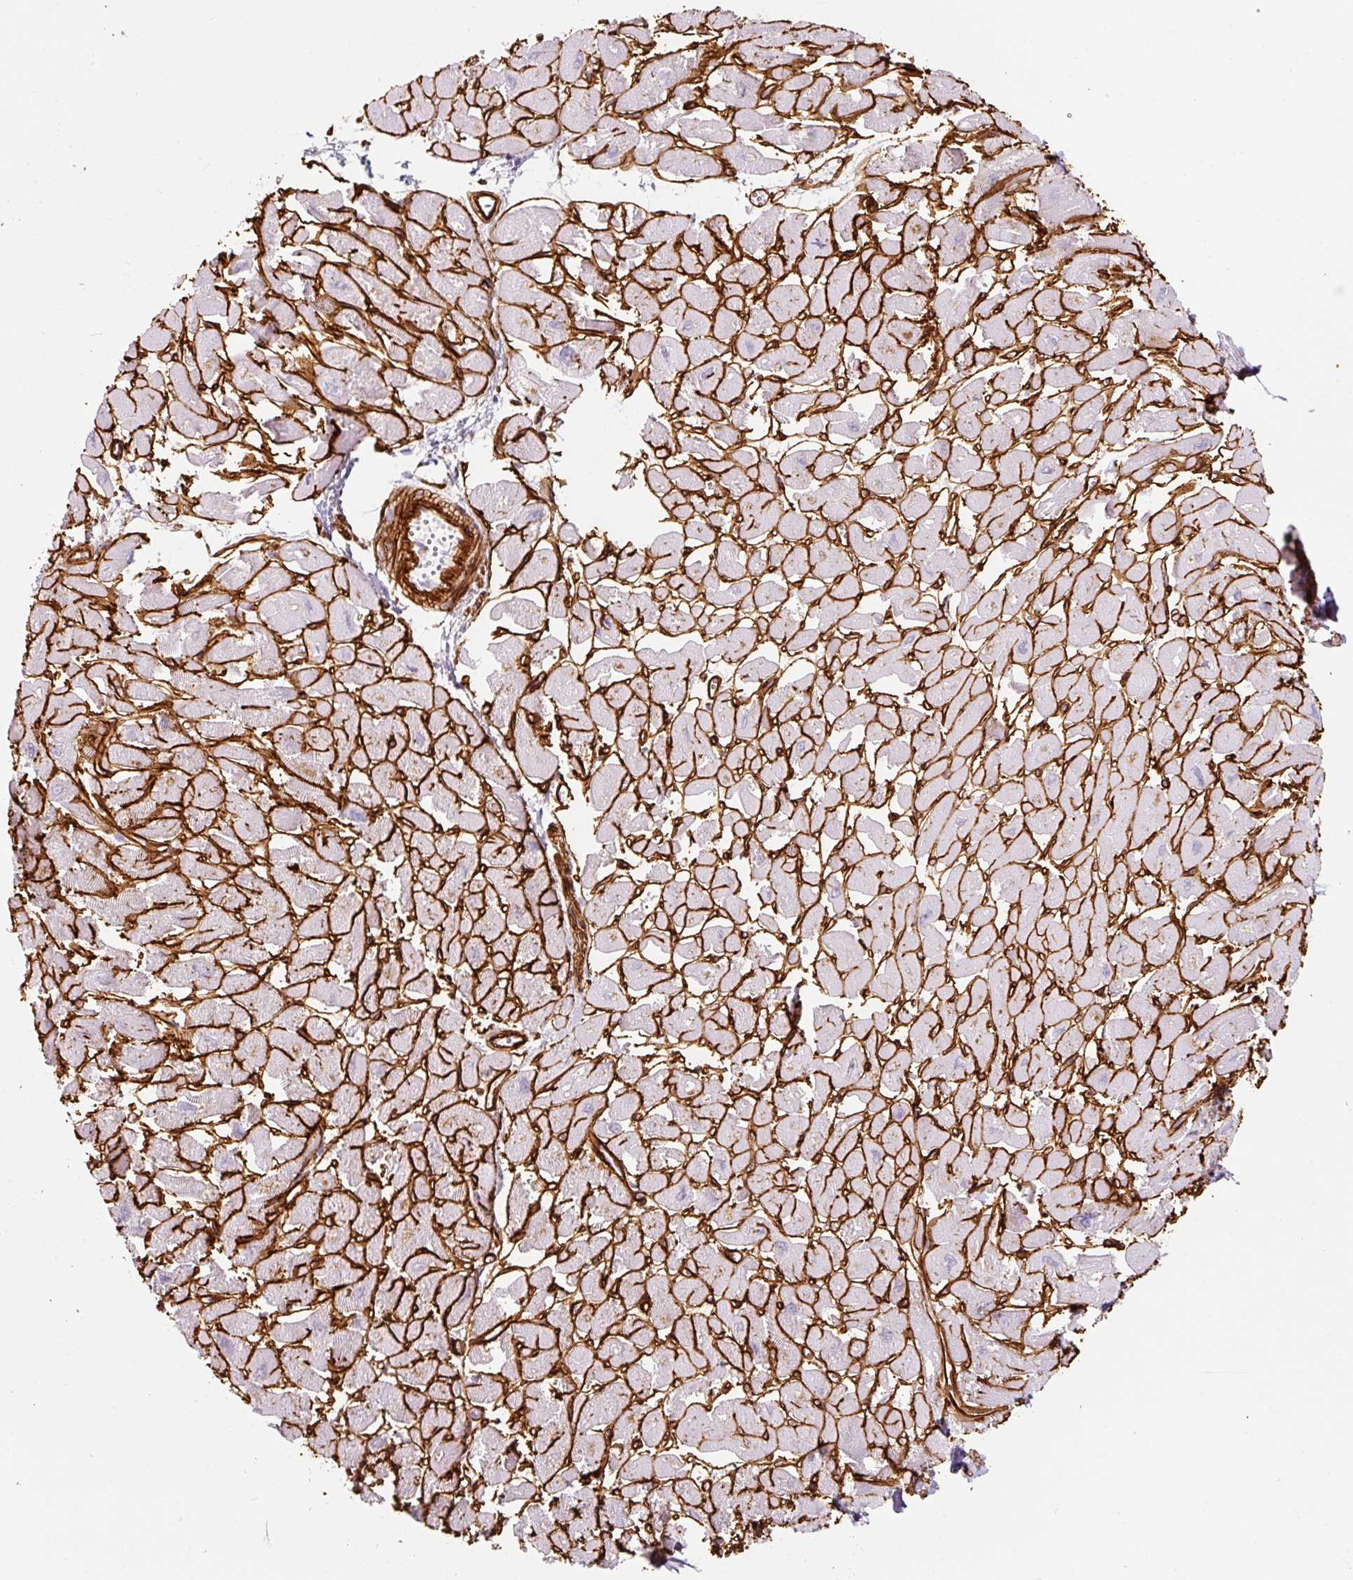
{"staining": {"intensity": "negative", "quantity": "none", "location": "none"}, "tissue": "heart muscle", "cell_type": "Cardiomyocytes", "image_type": "normal", "snomed": [{"axis": "morphology", "description": "Normal tissue, NOS"}, {"axis": "topography", "description": "Heart"}], "caption": "Immunohistochemistry micrograph of benign heart muscle: human heart muscle stained with DAB (3,3'-diaminobenzidine) reveals no significant protein expression in cardiomyocytes.", "gene": "LOXL4", "patient": {"sex": "male", "age": 54}}